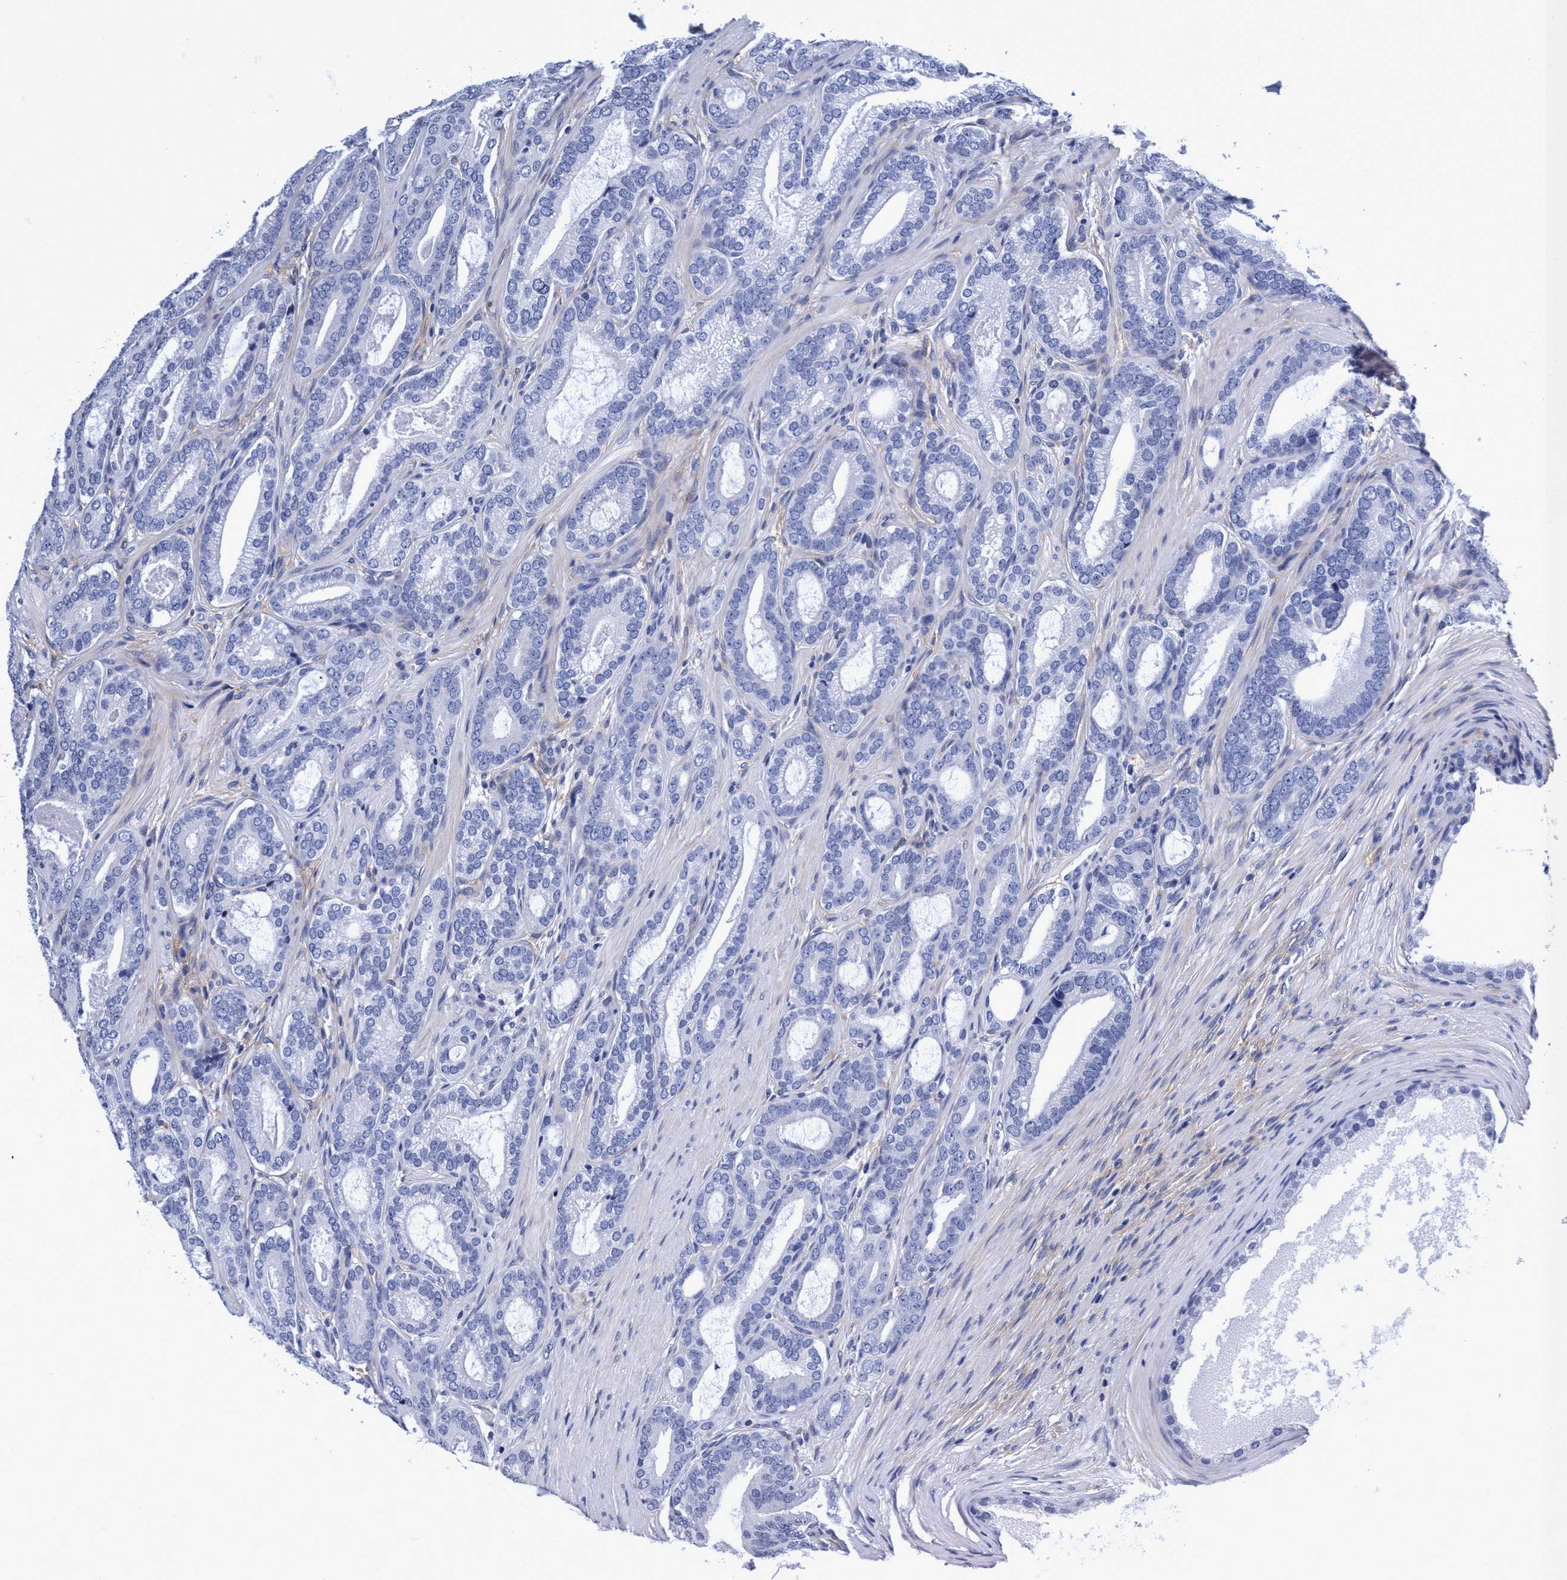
{"staining": {"intensity": "negative", "quantity": "none", "location": "none"}, "tissue": "prostate cancer", "cell_type": "Tumor cells", "image_type": "cancer", "snomed": [{"axis": "morphology", "description": "Adenocarcinoma, High grade"}, {"axis": "topography", "description": "Prostate"}], "caption": "Immunohistochemical staining of human adenocarcinoma (high-grade) (prostate) demonstrates no significant positivity in tumor cells.", "gene": "PLPPR1", "patient": {"sex": "male", "age": 60}}